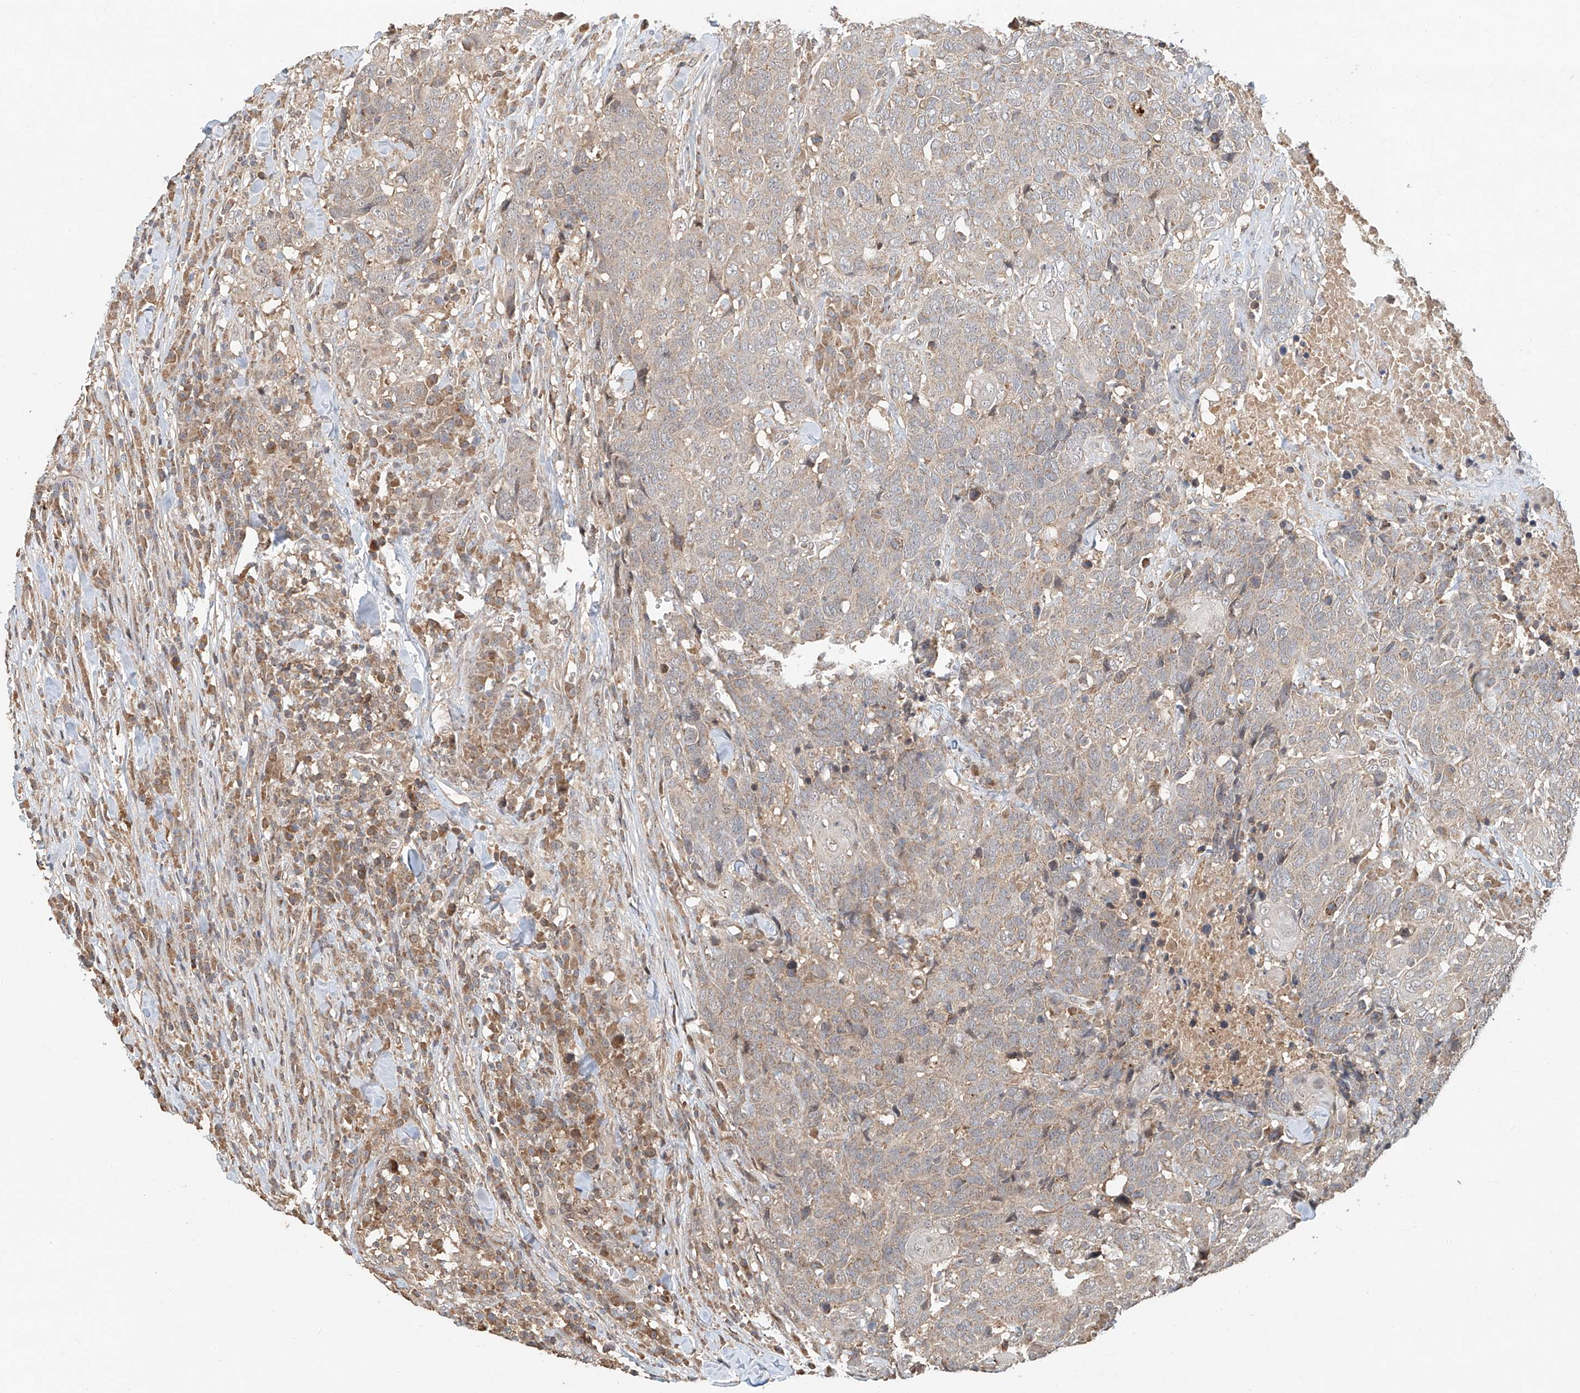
{"staining": {"intensity": "negative", "quantity": "none", "location": "none"}, "tissue": "head and neck cancer", "cell_type": "Tumor cells", "image_type": "cancer", "snomed": [{"axis": "morphology", "description": "Squamous cell carcinoma, NOS"}, {"axis": "topography", "description": "Head-Neck"}], "caption": "This is a histopathology image of IHC staining of head and neck cancer, which shows no expression in tumor cells. (Brightfield microscopy of DAB immunohistochemistry at high magnification).", "gene": "TMEM61", "patient": {"sex": "male", "age": 66}}